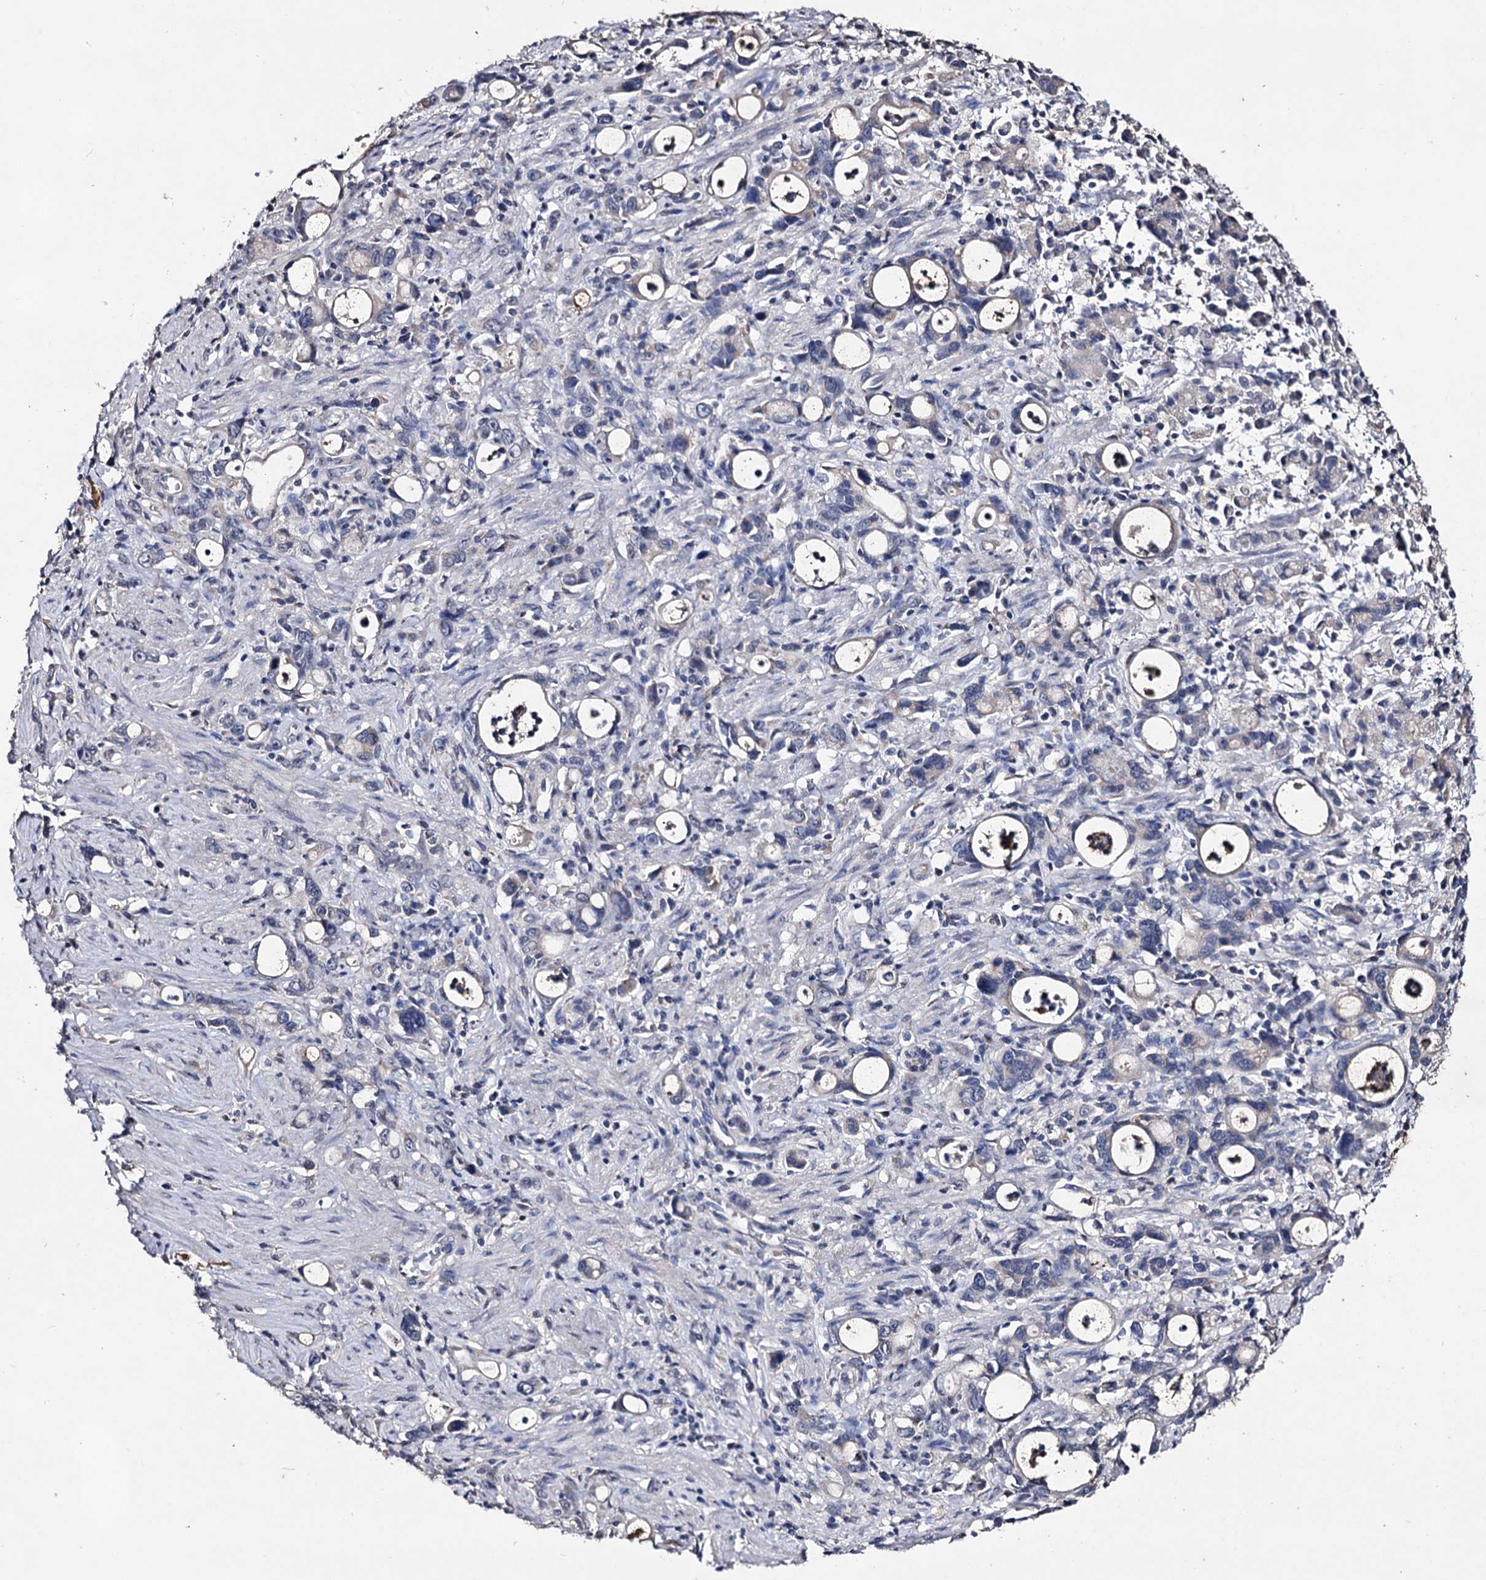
{"staining": {"intensity": "negative", "quantity": "none", "location": "none"}, "tissue": "stomach cancer", "cell_type": "Tumor cells", "image_type": "cancer", "snomed": [{"axis": "morphology", "description": "Adenocarcinoma, NOS"}, {"axis": "topography", "description": "Stomach, lower"}], "caption": "IHC of human stomach cancer reveals no expression in tumor cells. (DAB IHC with hematoxylin counter stain).", "gene": "PLIN1", "patient": {"sex": "female", "age": 43}}